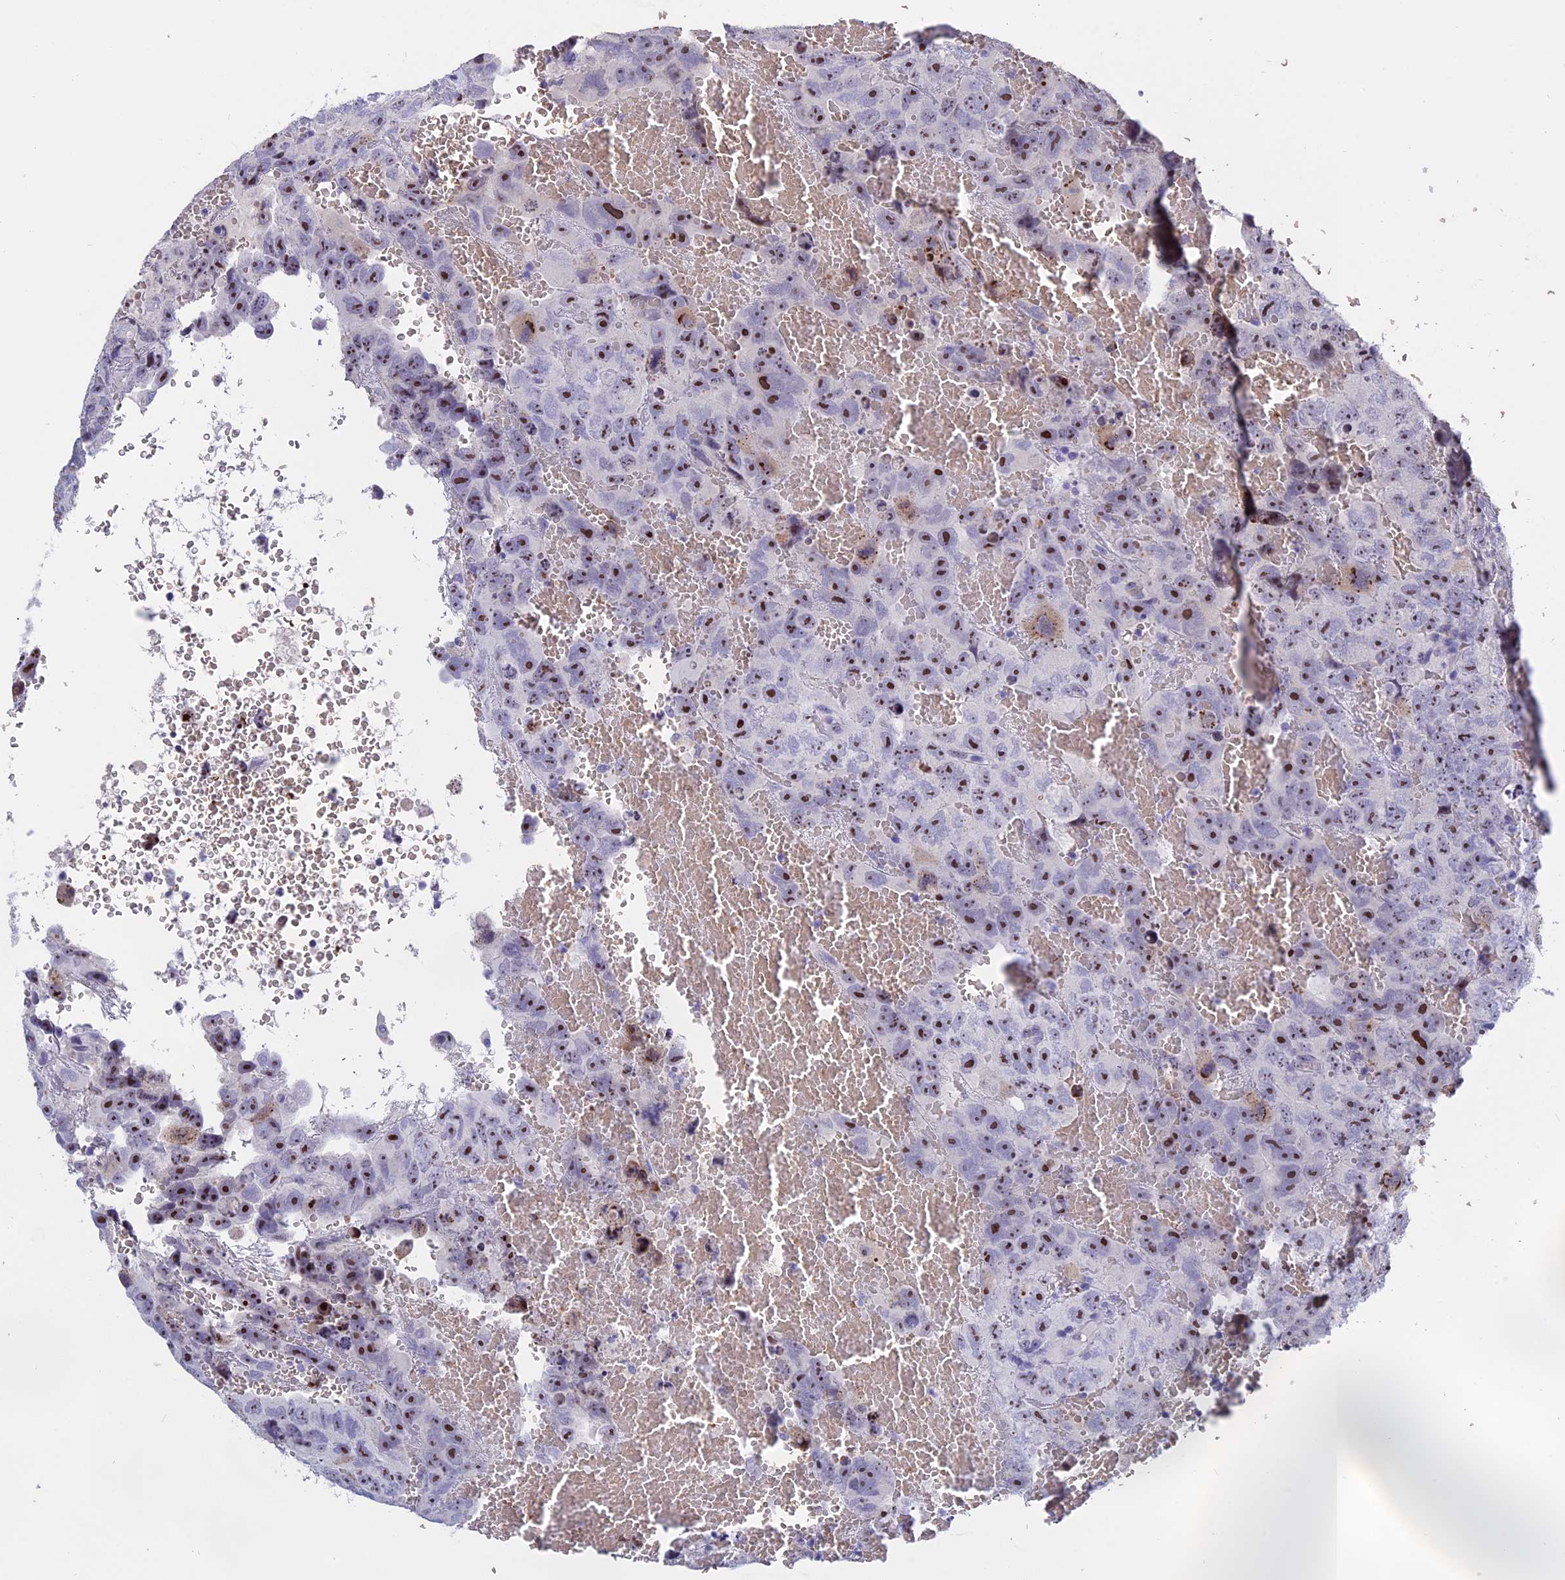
{"staining": {"intensity": "strong", "quantity": ">75%", "location": "nuclear"}, "tissue": "testis cancer", "cell_type": "Tumor cells", "image_type": "cancer", "snomed": [{"axis": "morphology", "description": "Carcinoma, Embryonal, NOS"}, {"axis": "topography", "description": "Testis"}], "caption": "Protein staining of testis embryonal carcinoma tissue exhibits strong nuclear staining in about >75% of tumor cells.", "gene": "KNOP1", "patient": {"sex": "male", "age": 45}}